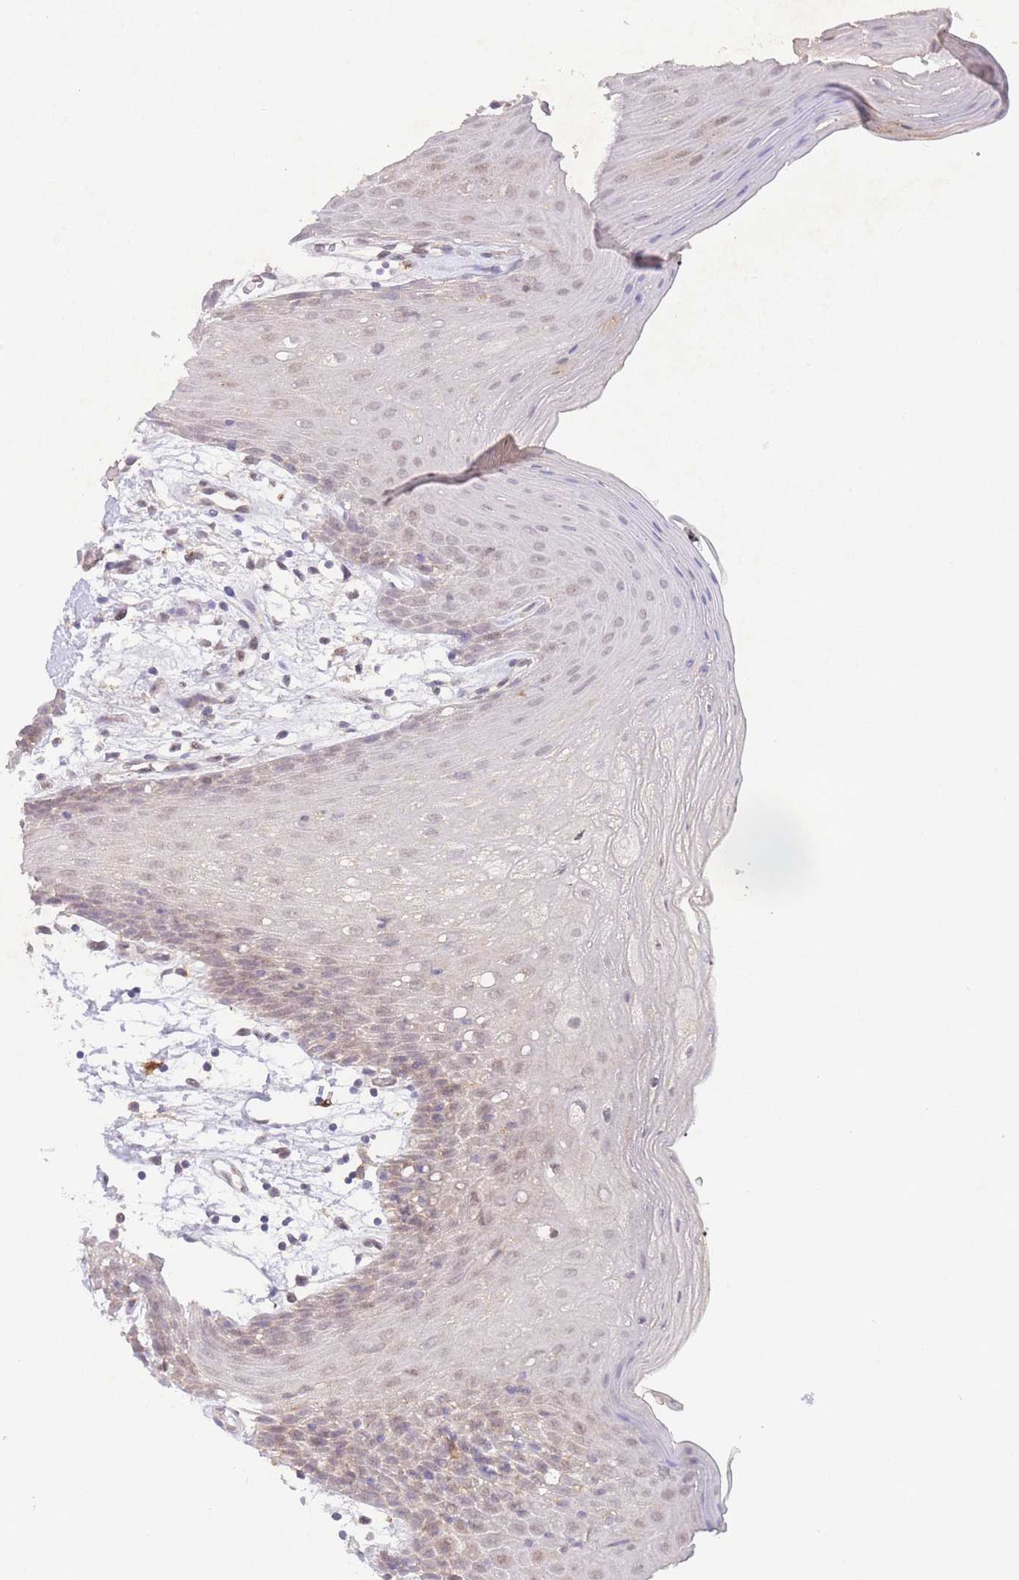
{"staining": {"intensity": "weak", "quantity": "25%-75%", "location": "nuclear"}, "tissue": "oral mucosa", "cell_type": "Squamous epithelial cells", "image_type": "normal", "snomed": [{"axis": "morphology", "description": "Normal tissue, NOS"}, {"axis": "topography", "description": "Oral tissue"}, {"axis": "topography", "description": "Tounge, NOS"}], "caption": "Squamous epithelial cells demonstrate low levels of weak nuclear staining in approximately 25%-75% of cells in normal human oral mucosa.", "gene": "RNF144B", "patient": {"sex": "female", "age": 59}}